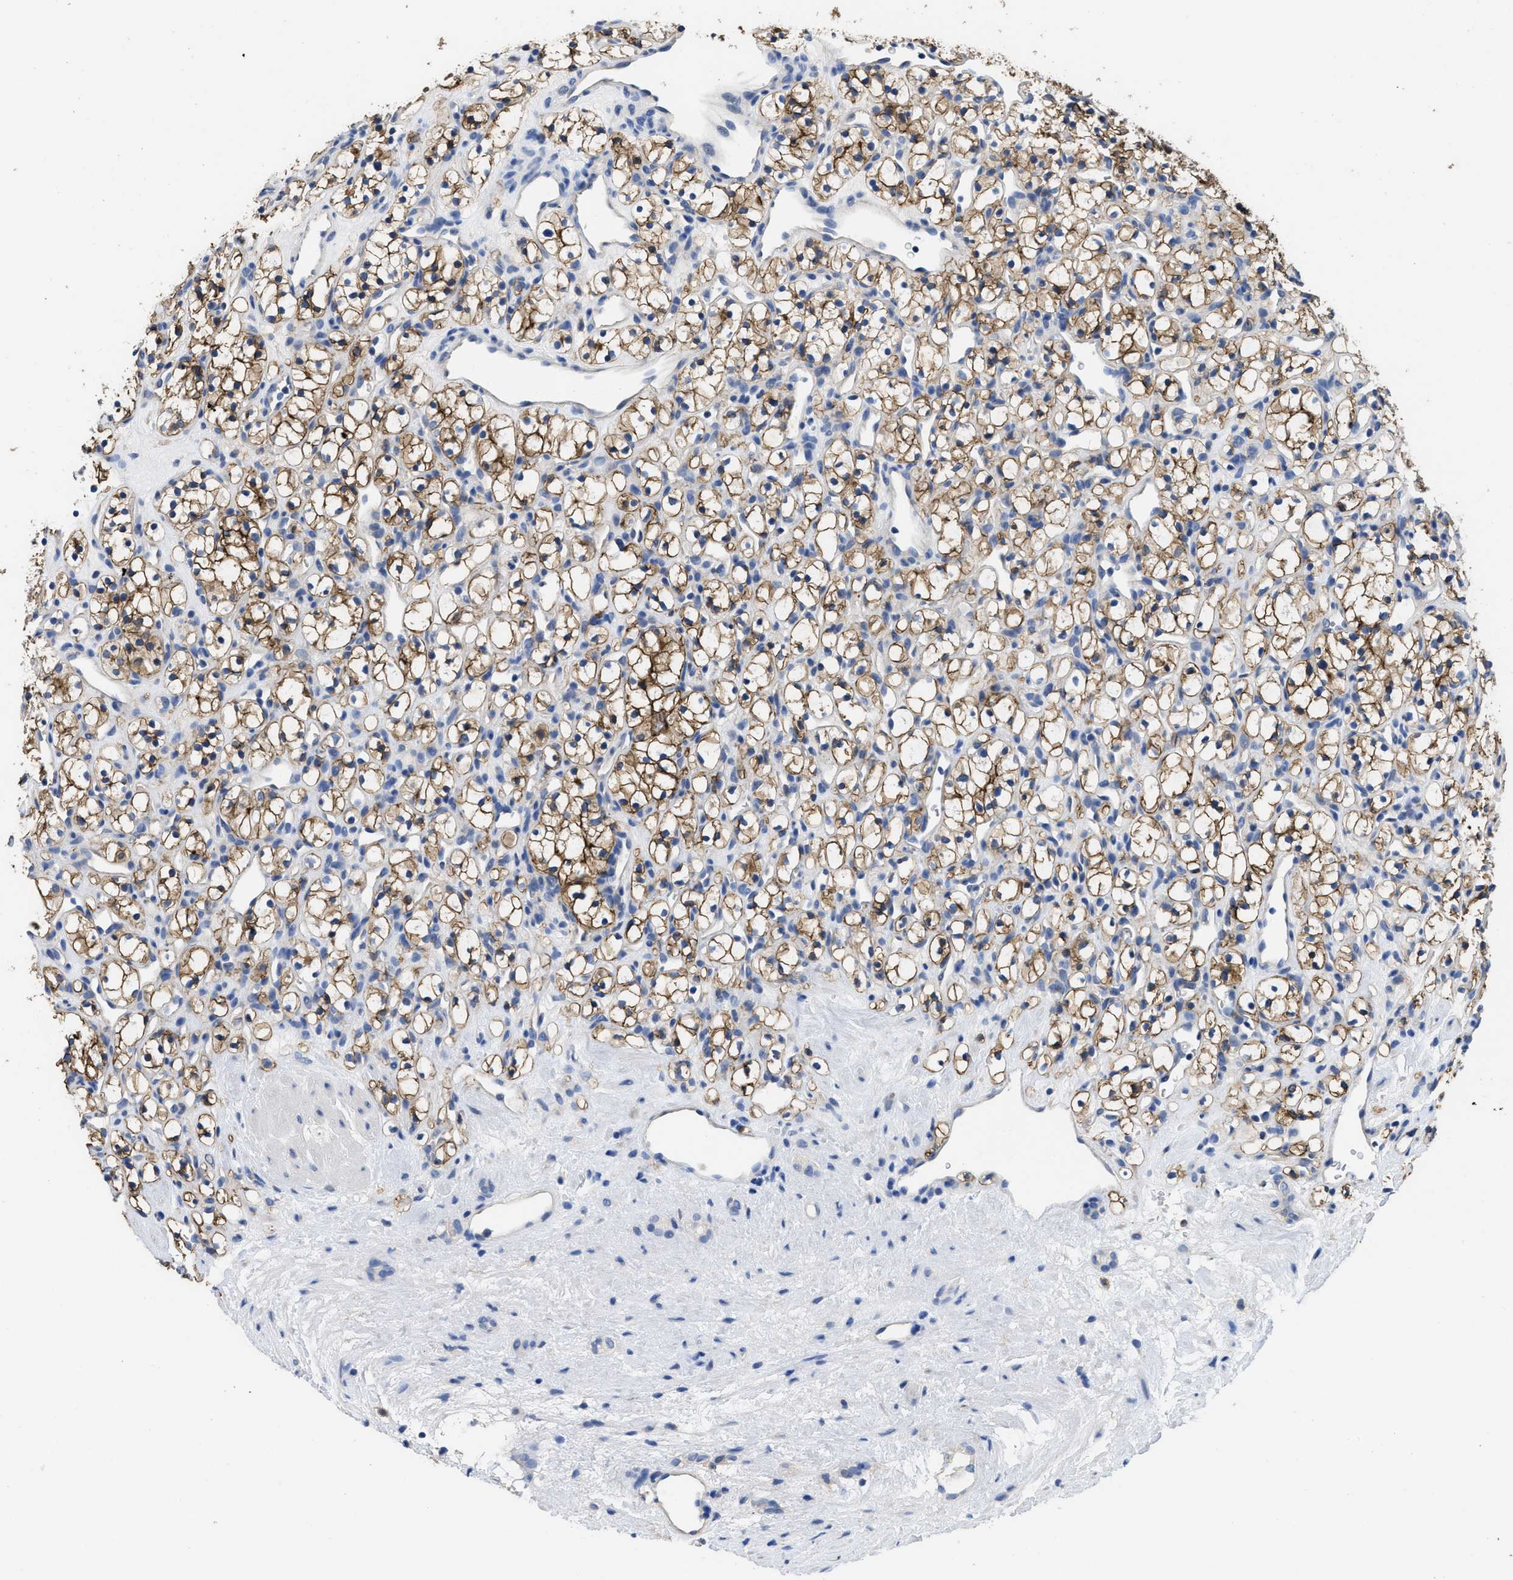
{"staining": {"intensity": "moderate", "quantity": ">75%", "location": "cytoplasmic/membranous"}, "tissue": "renal cancer", "cell_type": "Tumor cells", "image_type": "cancer", "snomed": [{"axis": "morphology", "description": "Adenocarcinoma, NOS"}, {"axis": "topography", "description": "Kidney"}], "caption": "Immunohistochemistry (IHC) photomicrograph of renal cancer (adenocarcinoma) stained for a protein (brown), which demonstrates medium levels of moderate cytoplasmic/membranous staining in about >75% of tumor cells.", "gene": "CA9", "patient": {"sex": "female", "age": 60}}